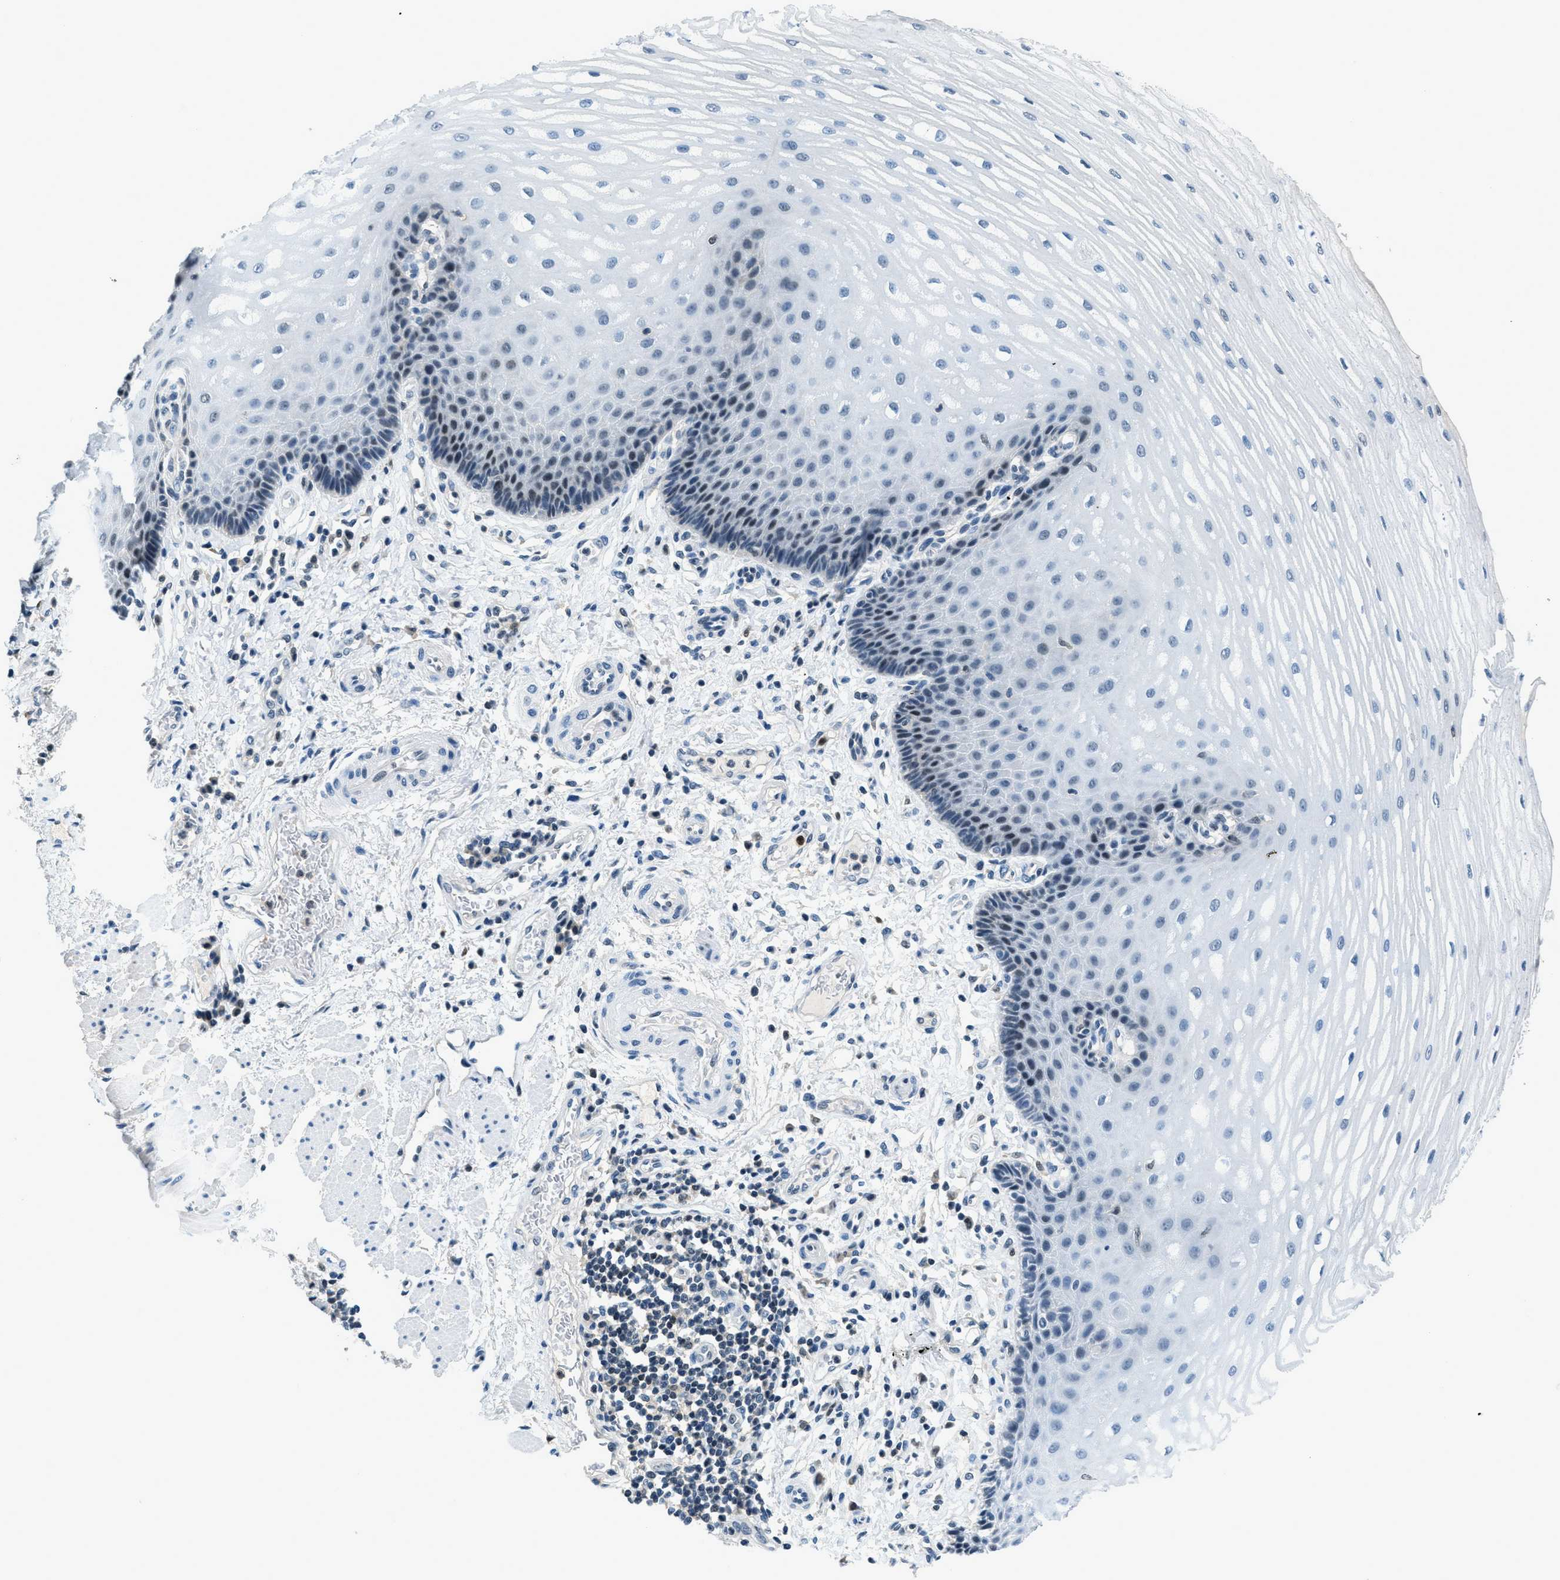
{"staining": {"intensity": "moderate", "quantity": "<25%", "location": "nuclear"}, "tissue": "esophagus", "cell_type": "Squamous epithelial cells", "image_type": "normal", "snomed": [{"axis": "morphology", "description": "Normal tissue, NOS"}, {"axis": "topography", "description": "Esophagus"}], "caption": "Human esophagus stained for a protein (brown) shows moderate nuclear positive expression in approximately <25% of squamous epithelial cells.", "gene": "OGFR", "patient": {"sex": "male", "age": 54}}